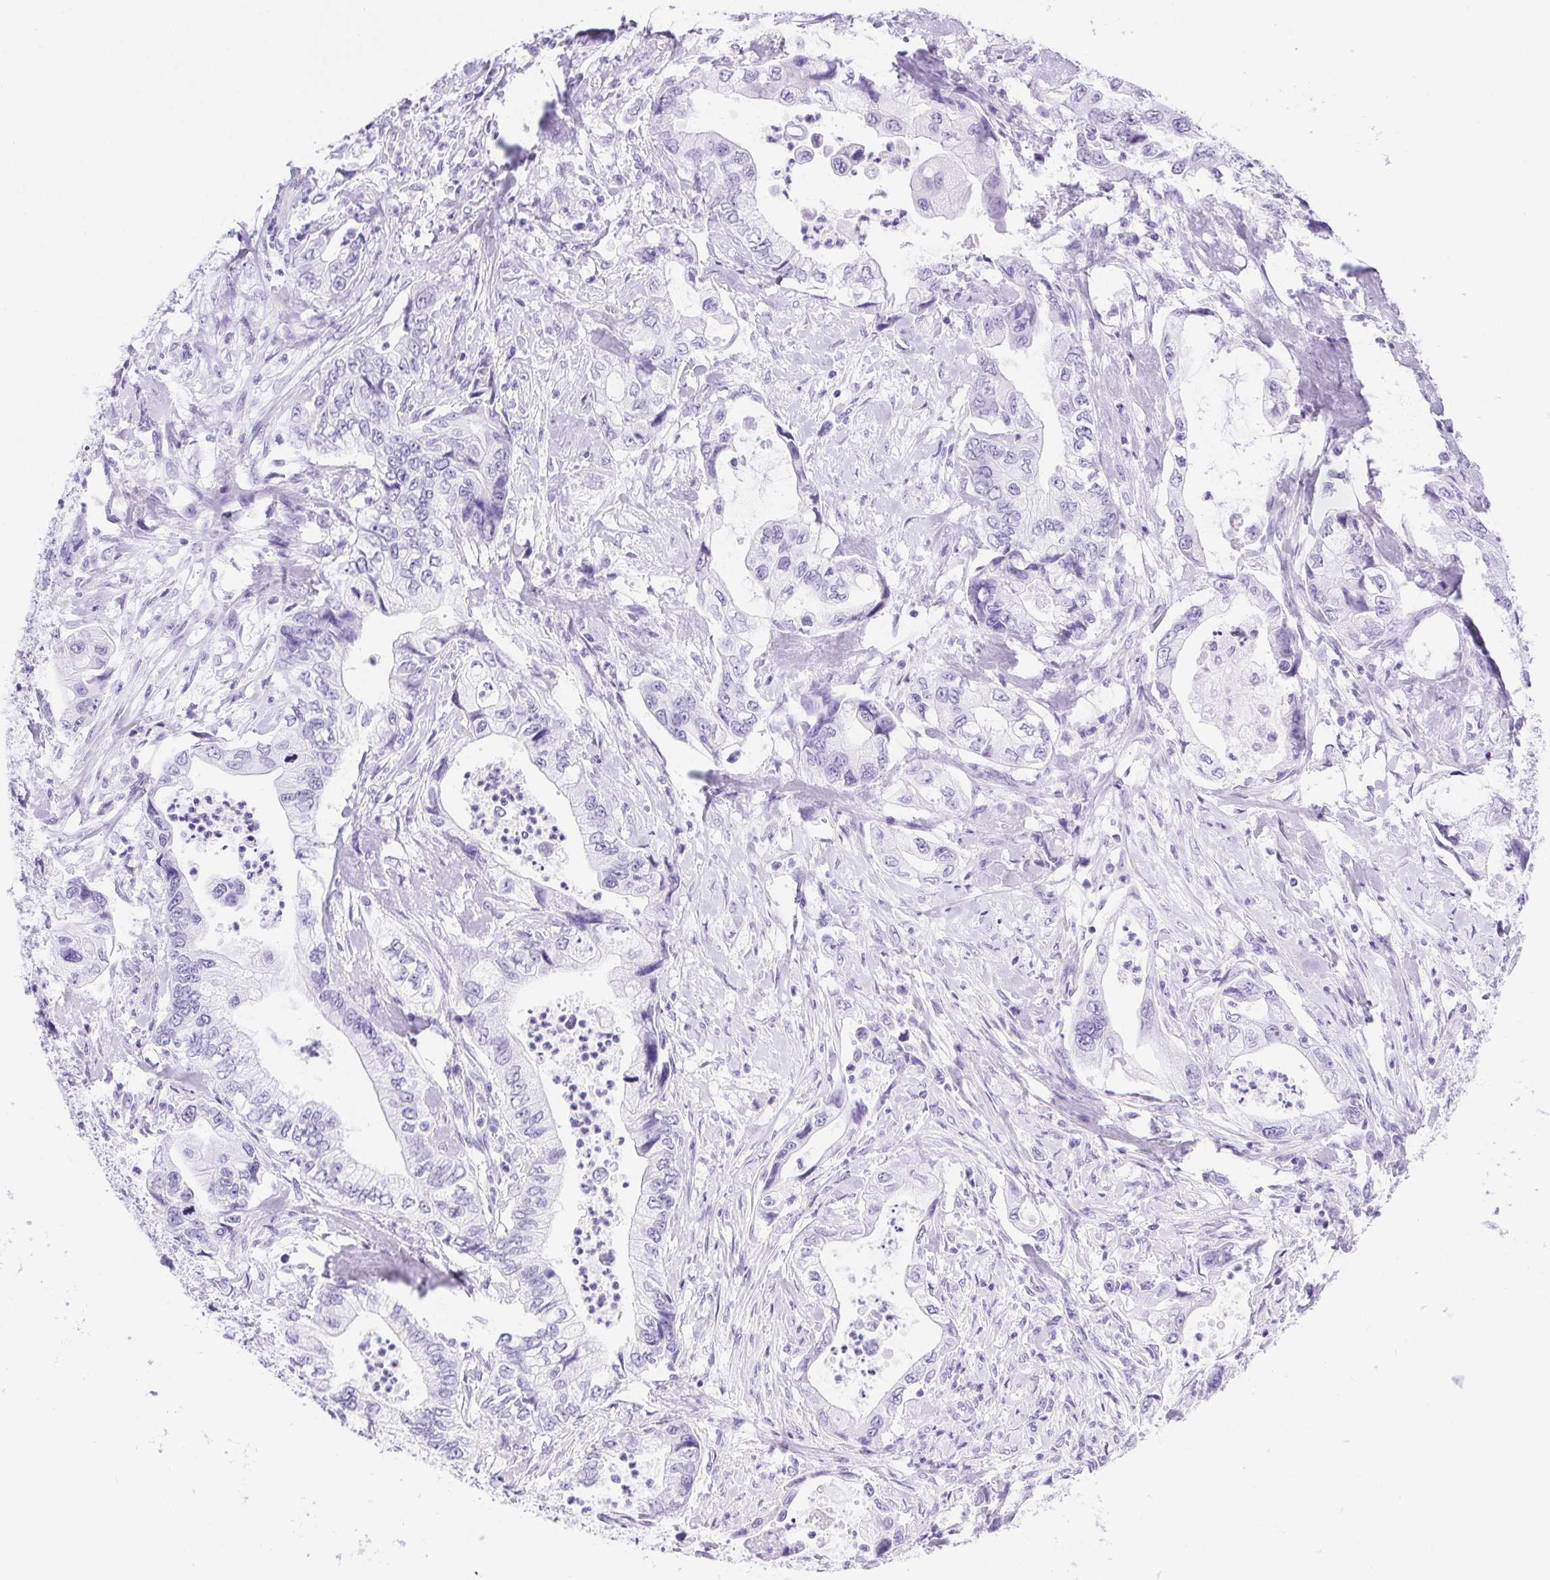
{"staining": {"intensity": "negative", "quantity": "none", "location": "none"}, "tissue": "stomach cancer", "cell_type": "Tumor cells", "image_type": "cancer", "snomed": [{"axis": "morphology", "description": "Adenocarcinoma, NOS"}, {"axis": "topography", "description": "Pancreas"}, {"axis": "topography", "description": "Stomach, upper"}], "caption": "The immunohistochemistry (IHC) photomicrograph has no significant positivity in tumor cells of stomach cancer (adenocarcinoma) tissue. (DAB immunohistochemistry visualized using brightfield microscopy, high magnification).", "gene": "ERP27", "patient": {"sex": "male", "age": 77}}